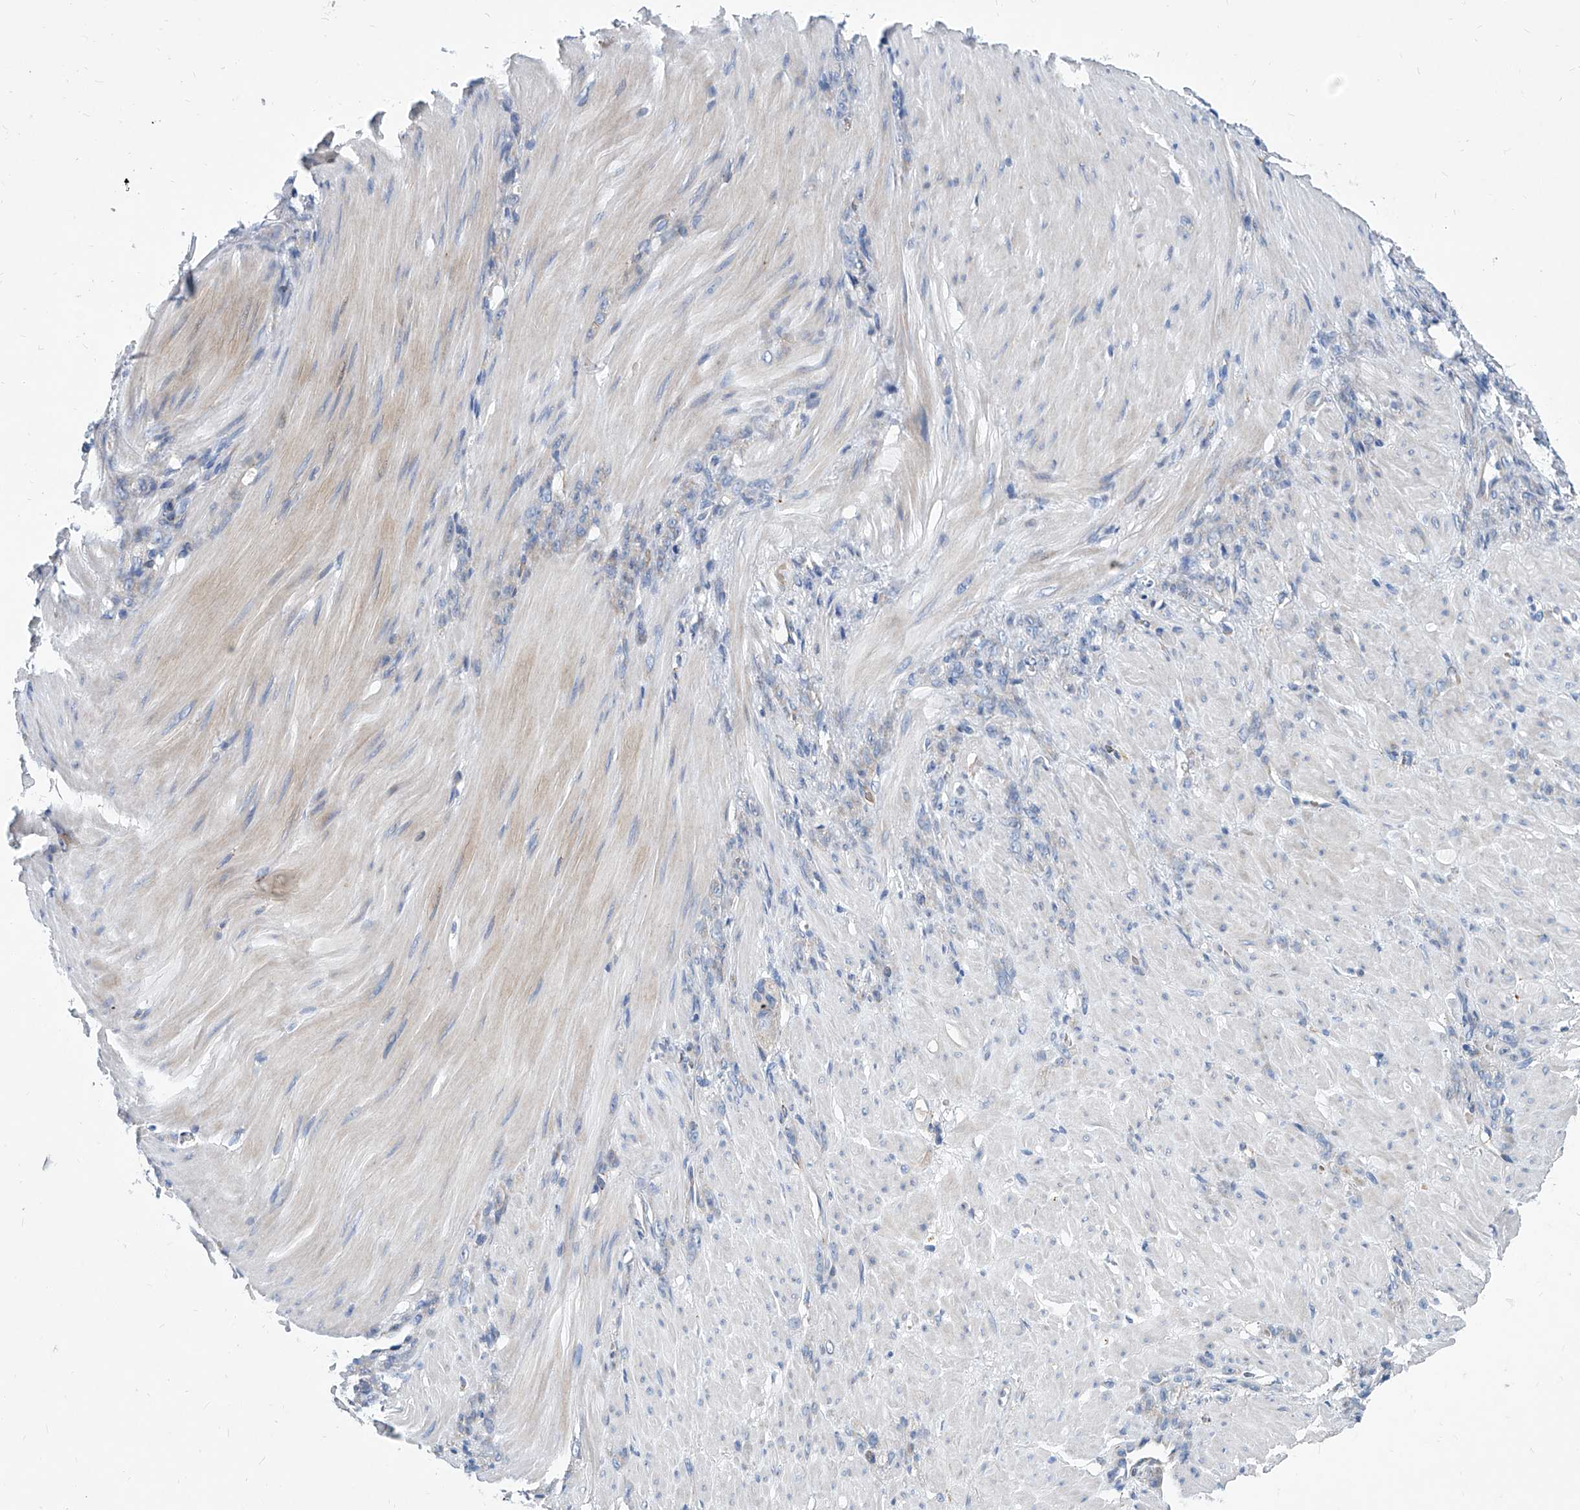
{"staining": {"intensity": "negative", "quantity": "none", "location": "none"}, "tissue": "stomach cancer", "cell_type": "Tumor cells", "image_type": "cancer", "snomed": [{"axis": "morphology", "description": "Normal tissue, NOS"}, {"axis": "morphology", "description": "Adenocarcinoma, NOS"}, {"axis": "topography", "description": "Stomach"}], "caption": "This is an immunohistochemistry micrograph of adenocarcinoma (stomach). There is no positivity in tumor cells.", "gene": "FPR2", "patient": {"sex": "male", "age": 82}}